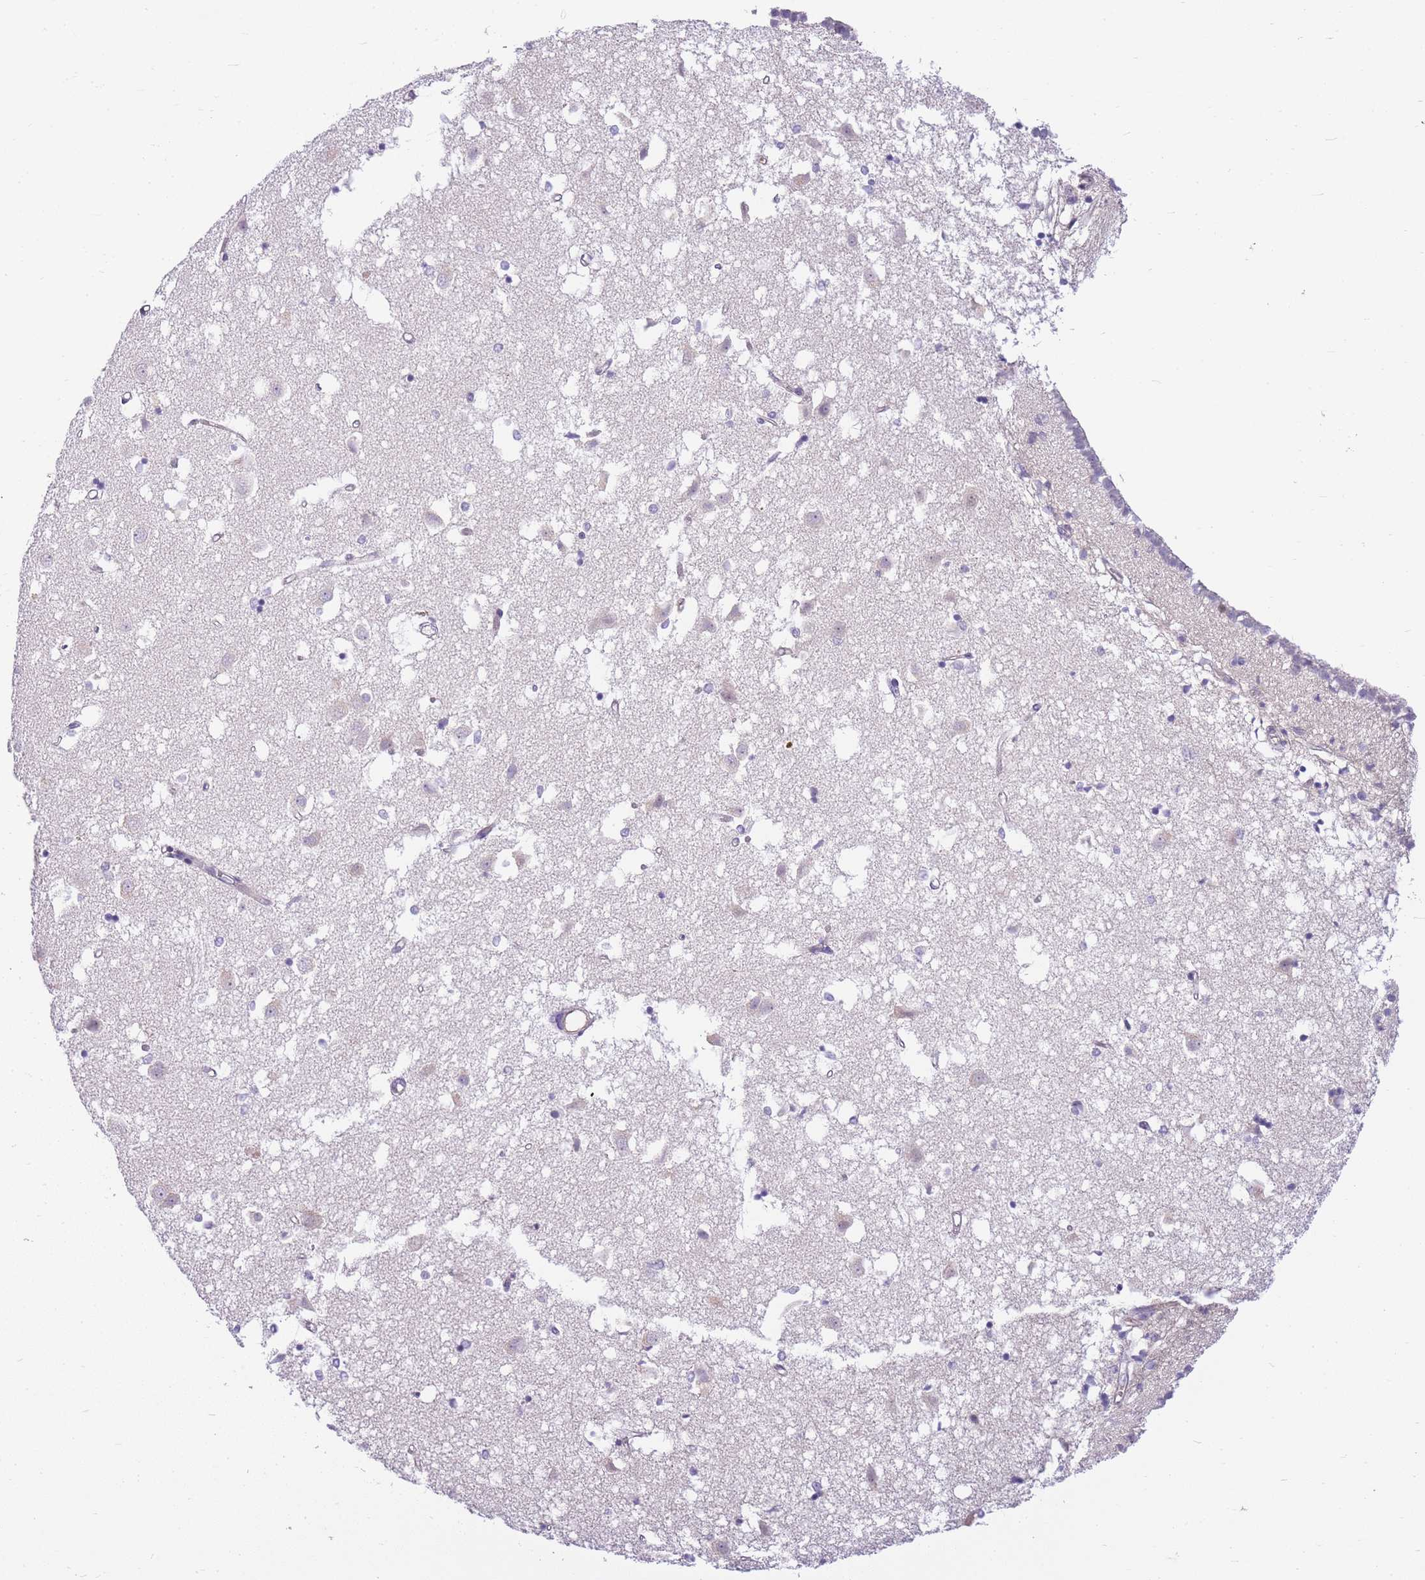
{"staining": {"intensity": "negative", "quantity": "none", "location": "none"}, "tissue": "caudate", "cell_type": "Glial cells", "image_type": "normal", "snomed": [{"axis": "morphology", "description": "Normal tissue, NOS"}, {"axis": "topography", "description": "Lateral ventricle wall"}], "caption": "Histopathology image shows no protein expression in glial cells of unremarkable caudate.", "gene": "CLBA1", "patient": {"sex": "male", "age": 70}}